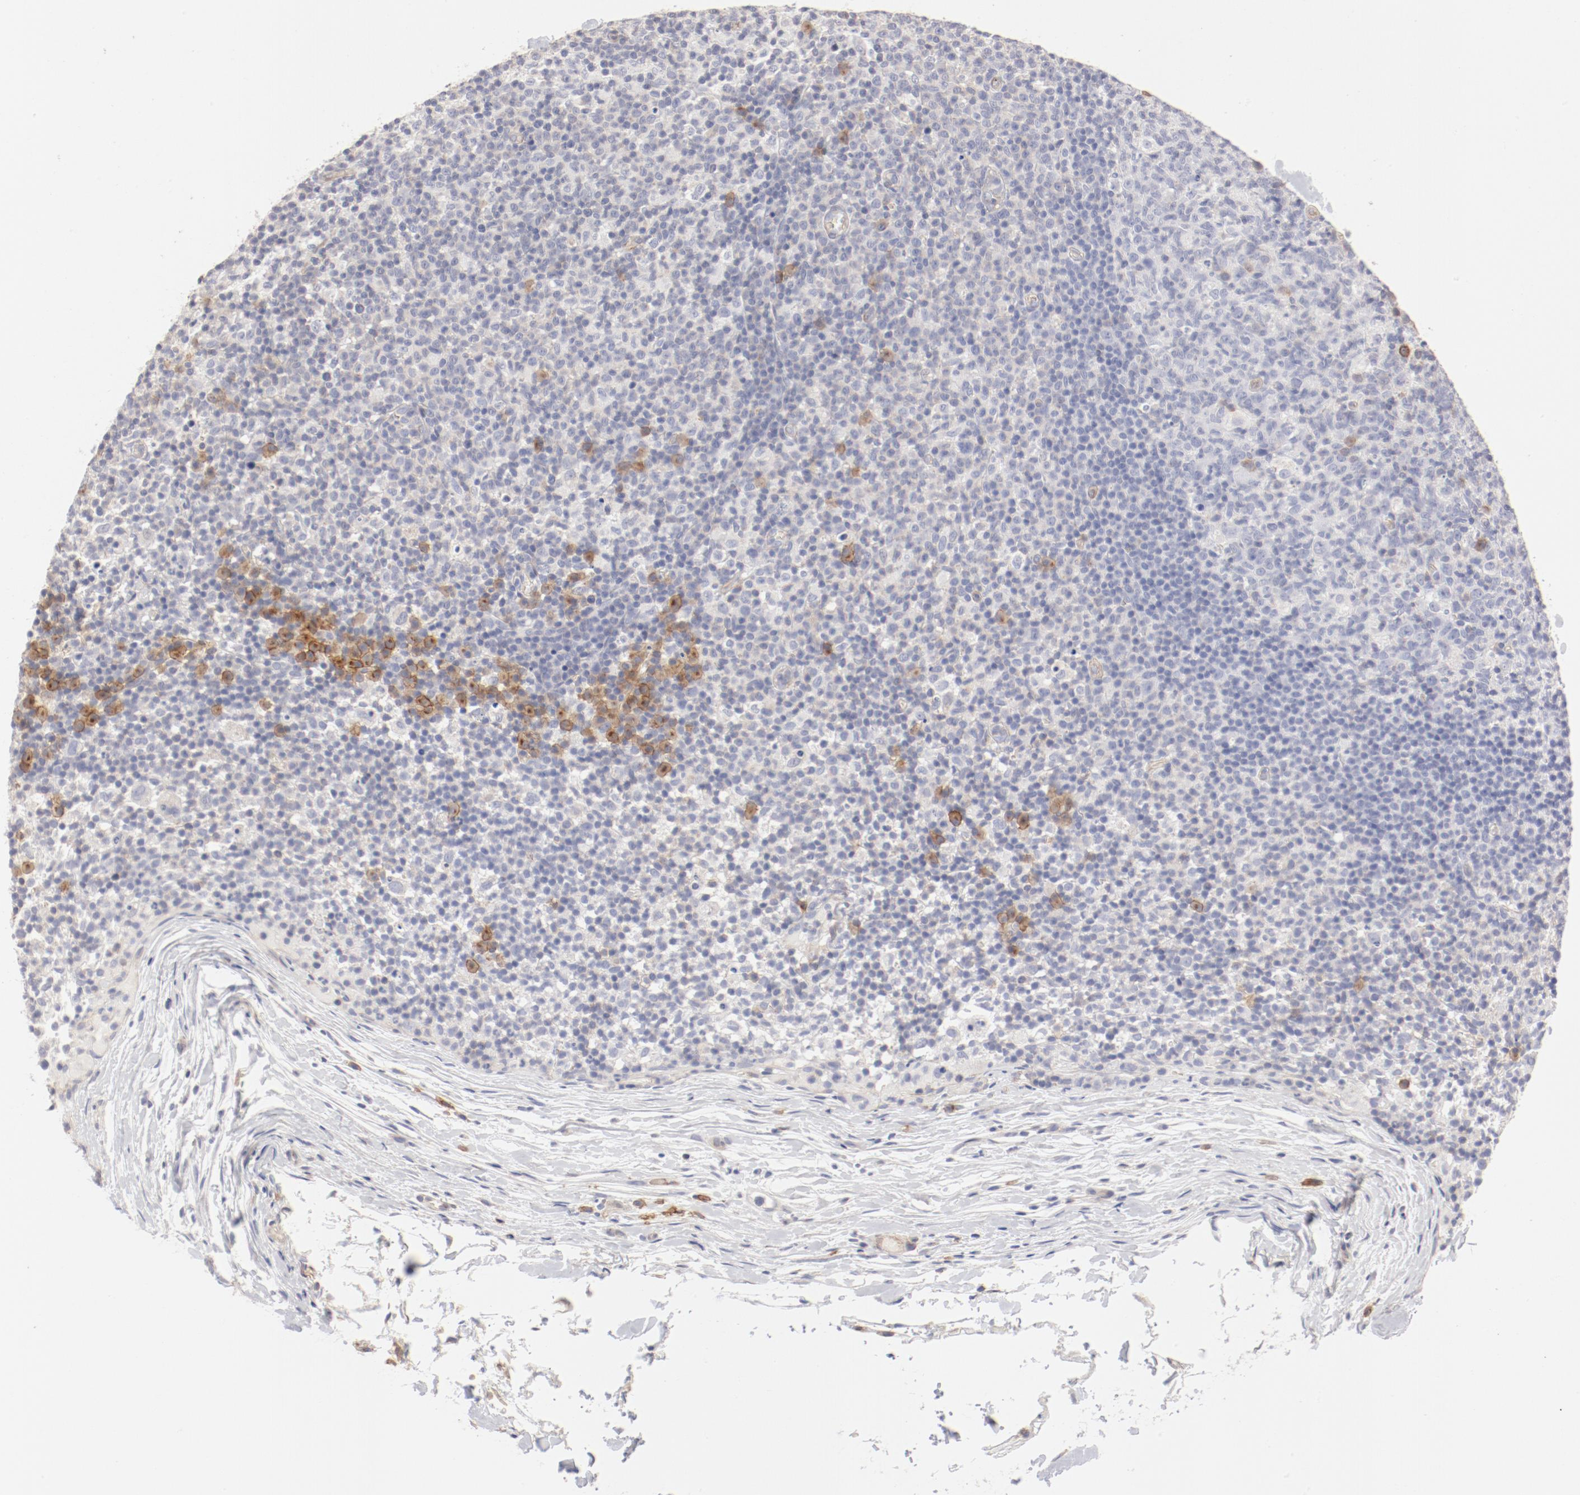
{"staining": {"intensity": "negative", "quantity": "none", "location": "none"}, "tissue": "lymph node", "cell_type": "Germinal center cells", "image_type": "normal", "snomed": [{"axis": "morphology", "description": "Normal tissue, NOS"}, {"axis": "morphology", "description": "Inflammation, NOS"}, {"axis": "topography", "description": "Lymph node"}], "caption": "The histopathology image demonstrates no staining of germinal center cells in unremarkable lymph node.", "gene": "LAX1", "patient": {"sex": "male", "age": 55}}